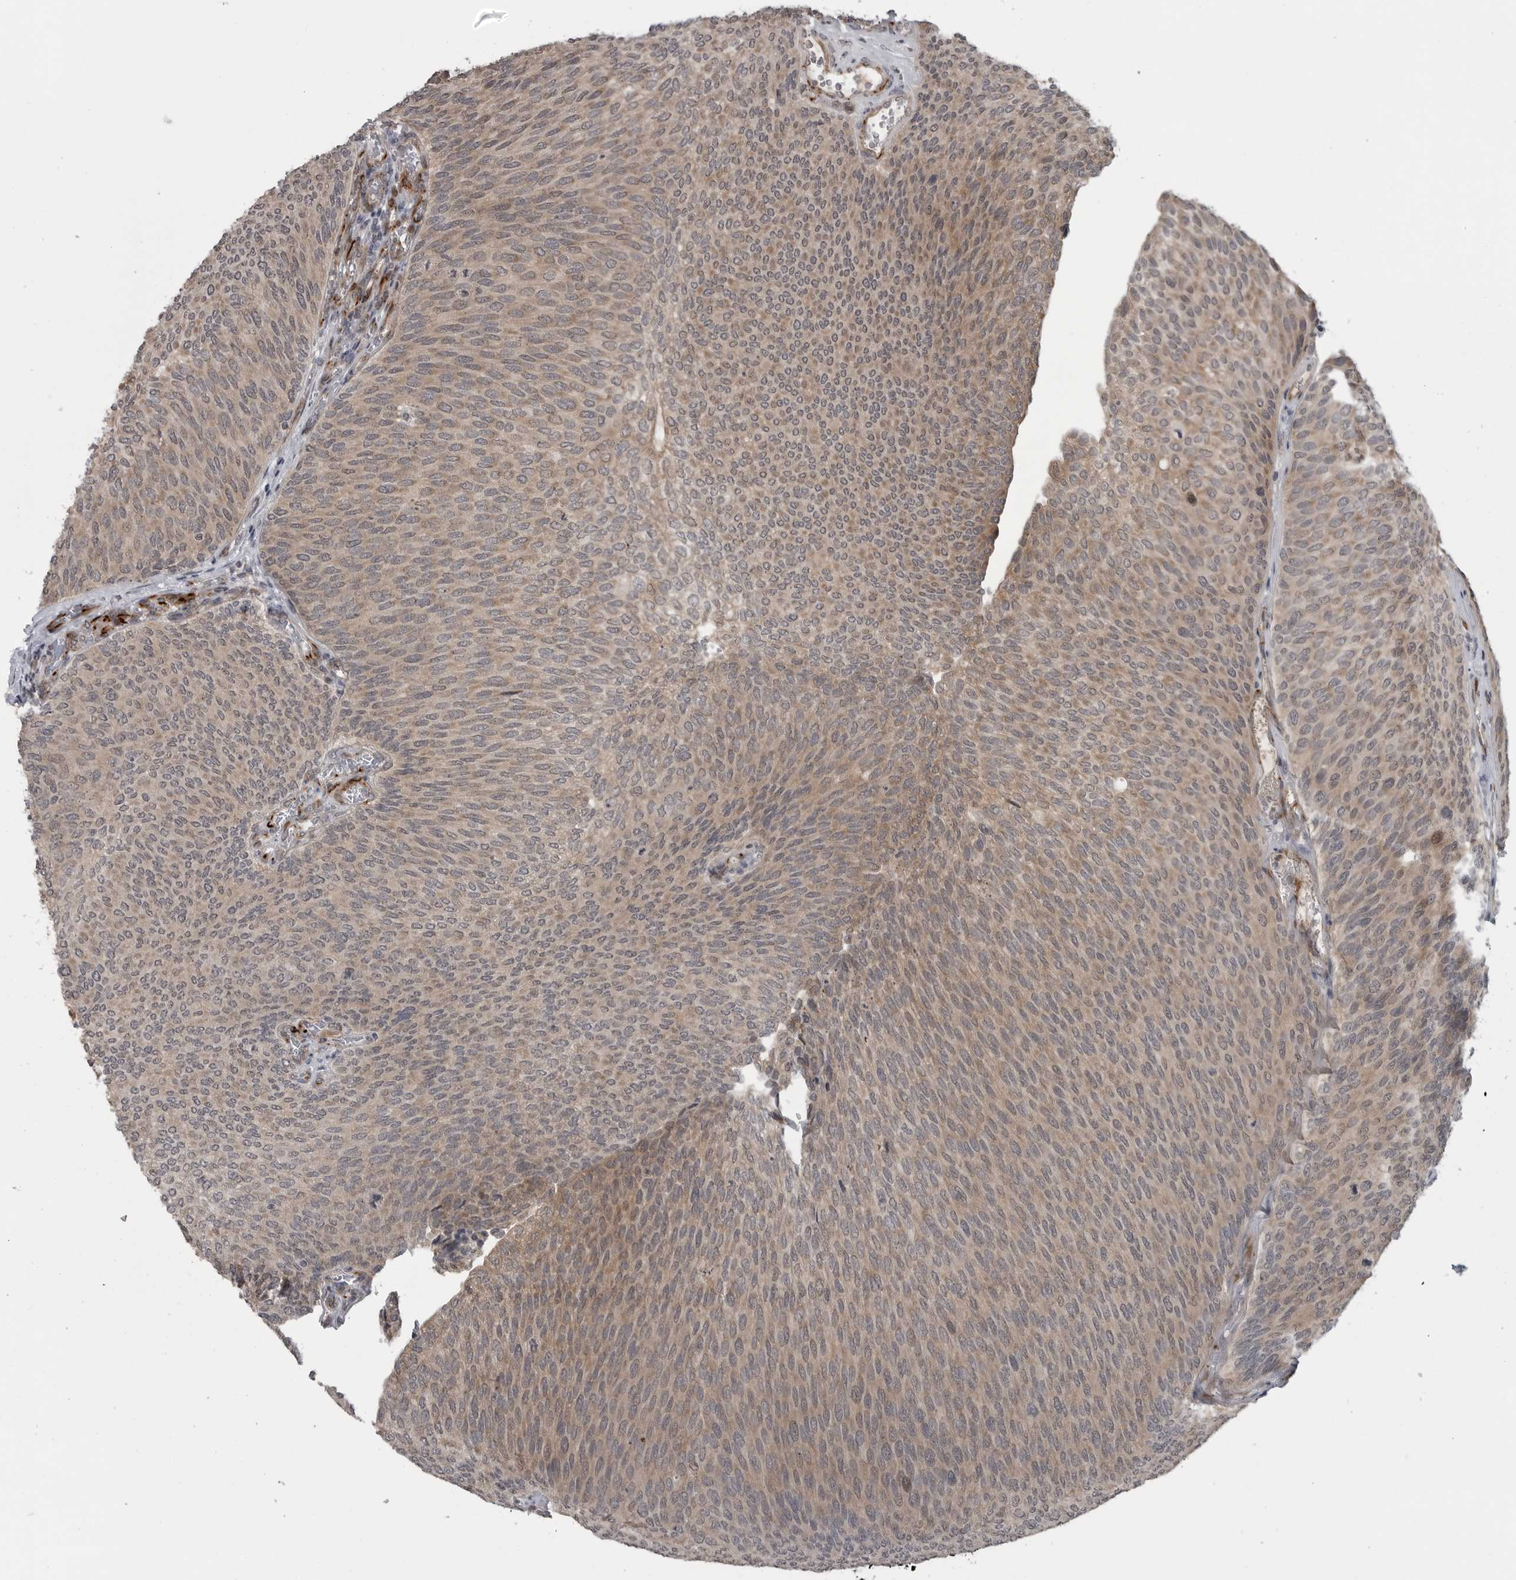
{"staining": {"intensity": "moderate", "quantity": ">75%", "location": "cytoplasmic/membranous"}, "tissue": "urothelial cancer", "cell_type": "Tumor cells", "image_type": "cancer", "snomed": [{"axis": "morphology", "description": "Urothelial carcinoma, Low grade"}, {"axis": "topography", "description": "Urinary bladder"}], "caption": "Immunohistochemical staining of low-grade urothelial carcinoma shows medium levels of moderate cytoplasmic/membranous expression in about >75% of tumor cells.", "gene": "FAAP100", "patient": {"sex": "female", "age": 79}}